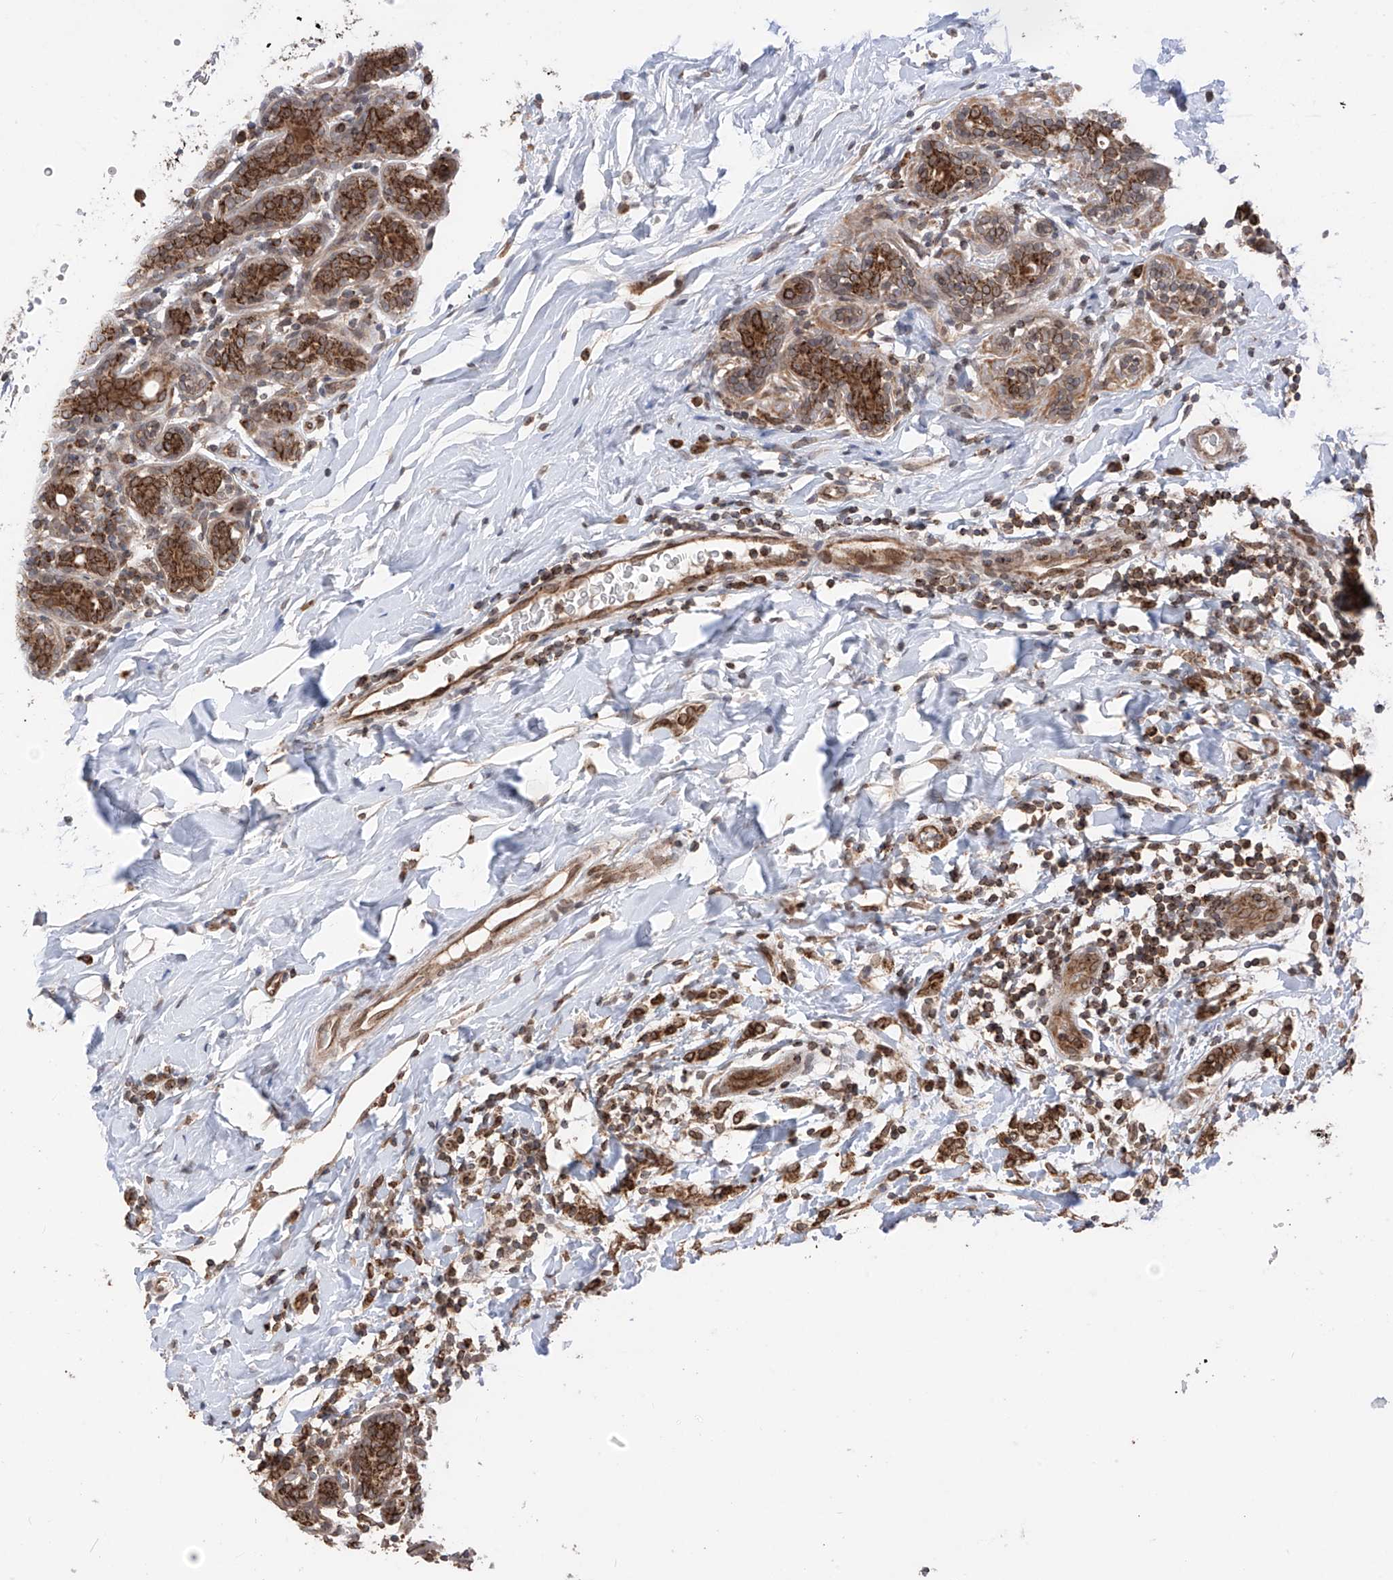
{"staining": {"intensity": "moderate", "quantity": ">75%", "location": "cytoplasmic/membranous,nuclear"}, "tissue": "breast cancer", "cell_type": "Tumor cells", "image_type": "cancer", "snomed": [{"axis": "morphology", "description": "Normal tissue, NOS"}, {"axis": "morphology", "description": "Lobular carcinoma"}, {"axis": "topography", "description": "Breast"}], "caption": "This photomicrograph exhibits breast cancer stained with immunohistochemistry (IHC) to label a protein in brown. The cytoplasmic/membranous and nuclear of tumor cells show moderate positivity for the protein. Nuclei are counter-stained blue.", "gene": "AHCTF1", "patient": {"sex": "female", "age": 47}}